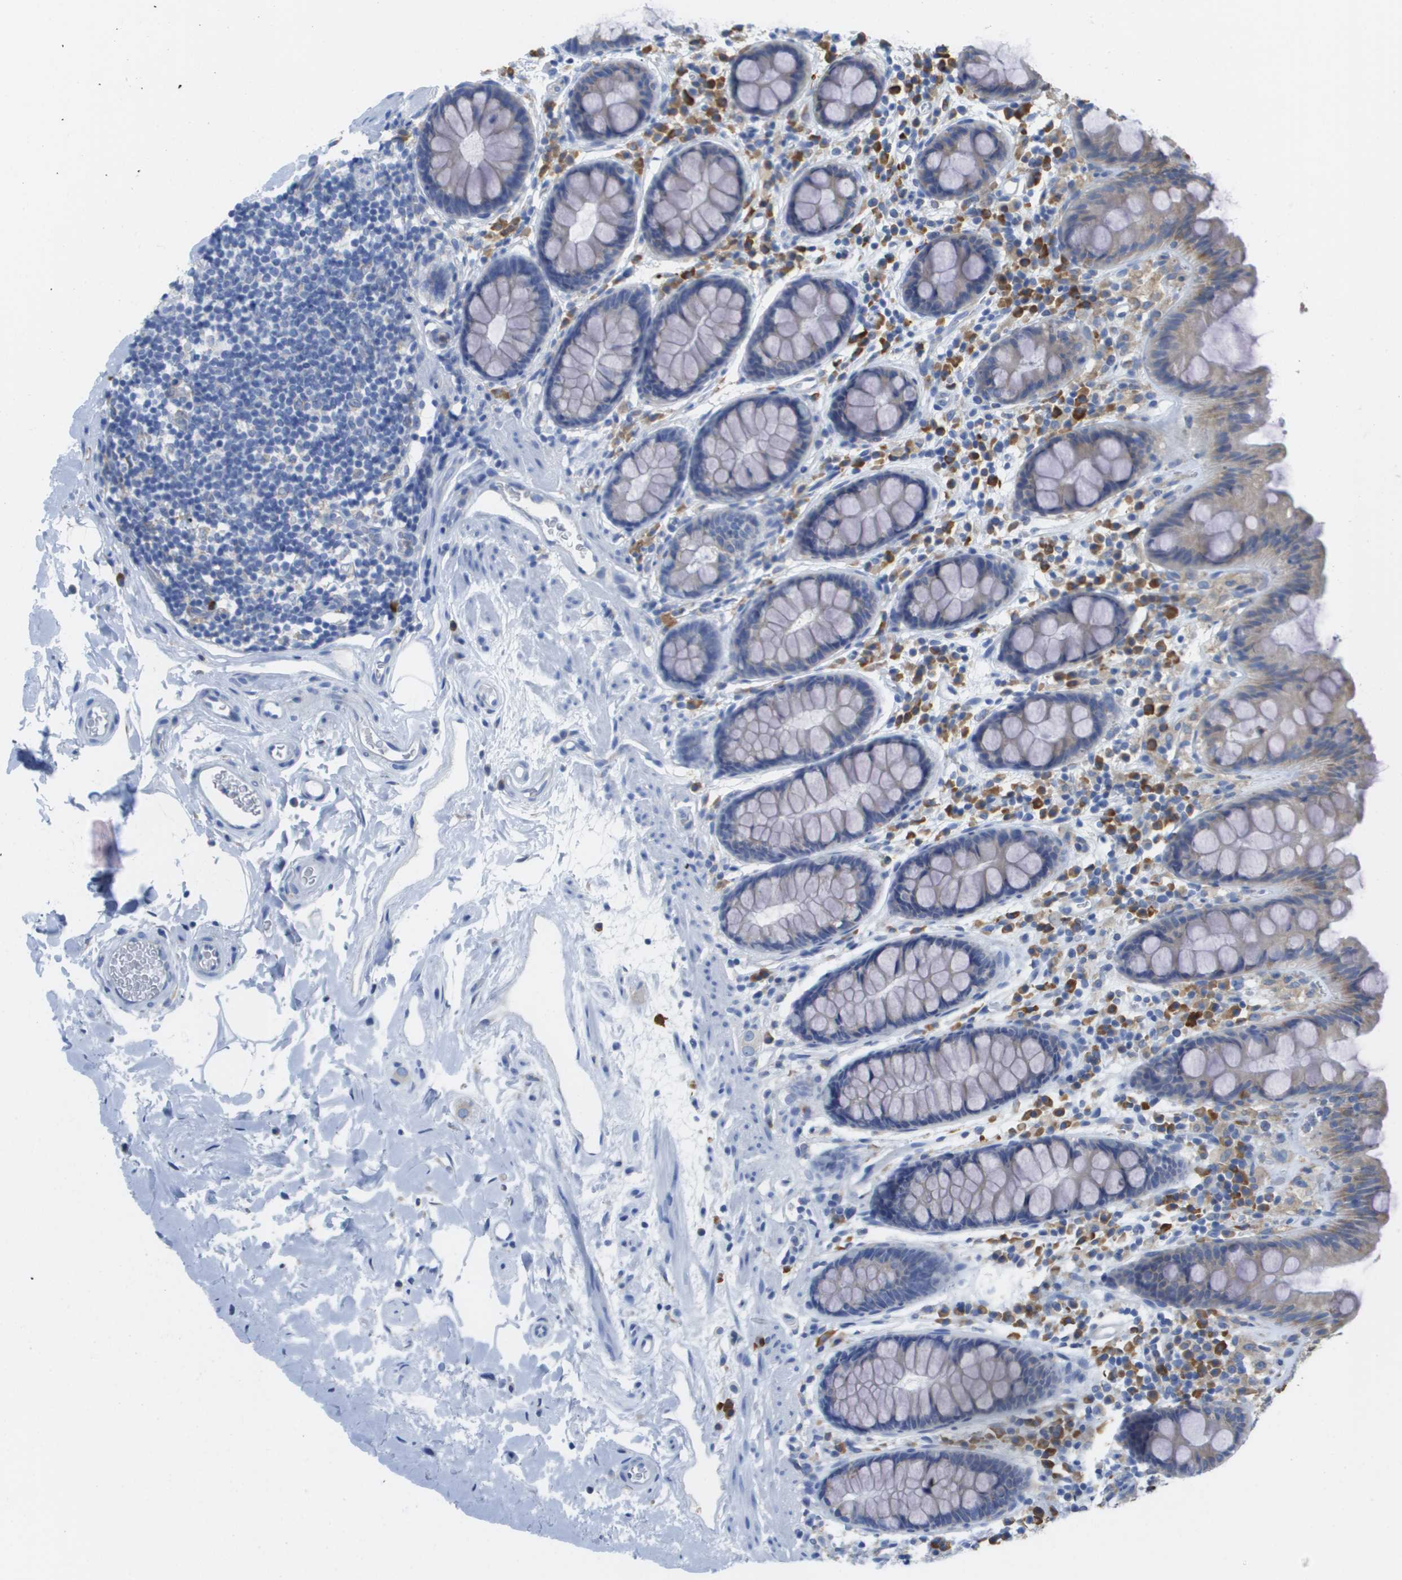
{"staining": {"intensity": "negative", "quantity": "none", "location": "none"}, "tissue": "colon", "cell_type": "Endothelial cells", "image_type": "normal", "snomed": [{"axis": "morphology", "description": "Normal tissue, NOS"}, {"axis": "topography", "description": "Colon"}], "caption": "Immunohistochemistry of unremarkable colon demonstrates no staining in endothelial cells. The staining is performed using DAB brown chromogen with nuclei counter-stained in using hematoxylin.", "gene": "SDR42E1", "patient": {"sex": "female", "age": 80}}